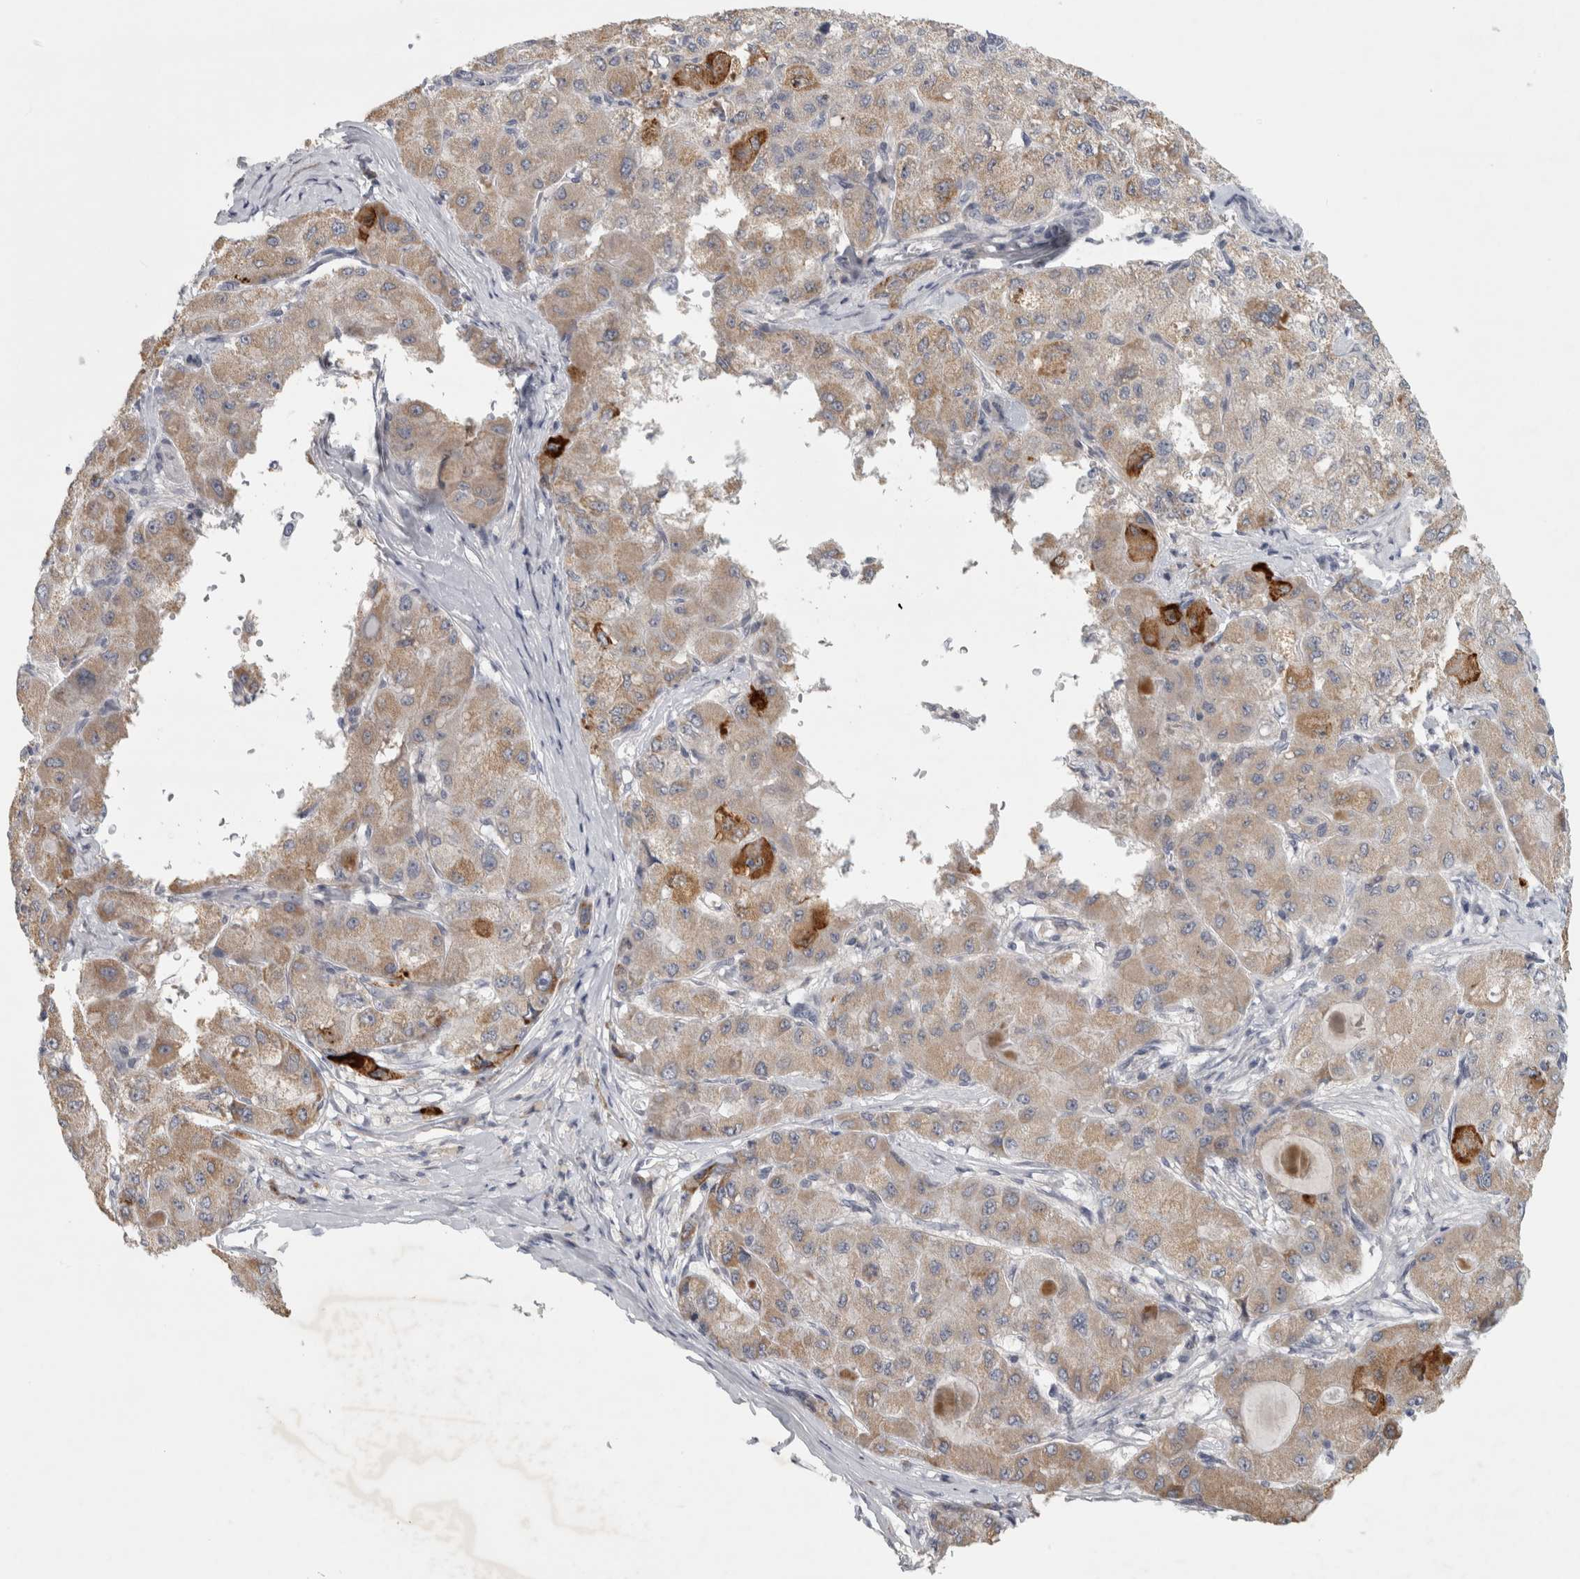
{"staining": {"intensity": "moderate", "quantity": "<25%", "location": "cytoplasmic/membranous"}, "tissue": "liver cancer", "cell_type": "Tumor cells", "image_type": "cancer", "snomed": [{"axis": "morphology", "description": "Carcinoma, Hepatocellular, NOS"}, {"axis": "topography", "description": "Liver"}], "caption": "This image reveals IHC staining of liver hepatocellular carcinoma, with low moderate cytoplasmic/membranous expression in approximately <25% of tumor cells.", "gene": "PTPRN2", "patient": {"sex": "male", "age": 80}}